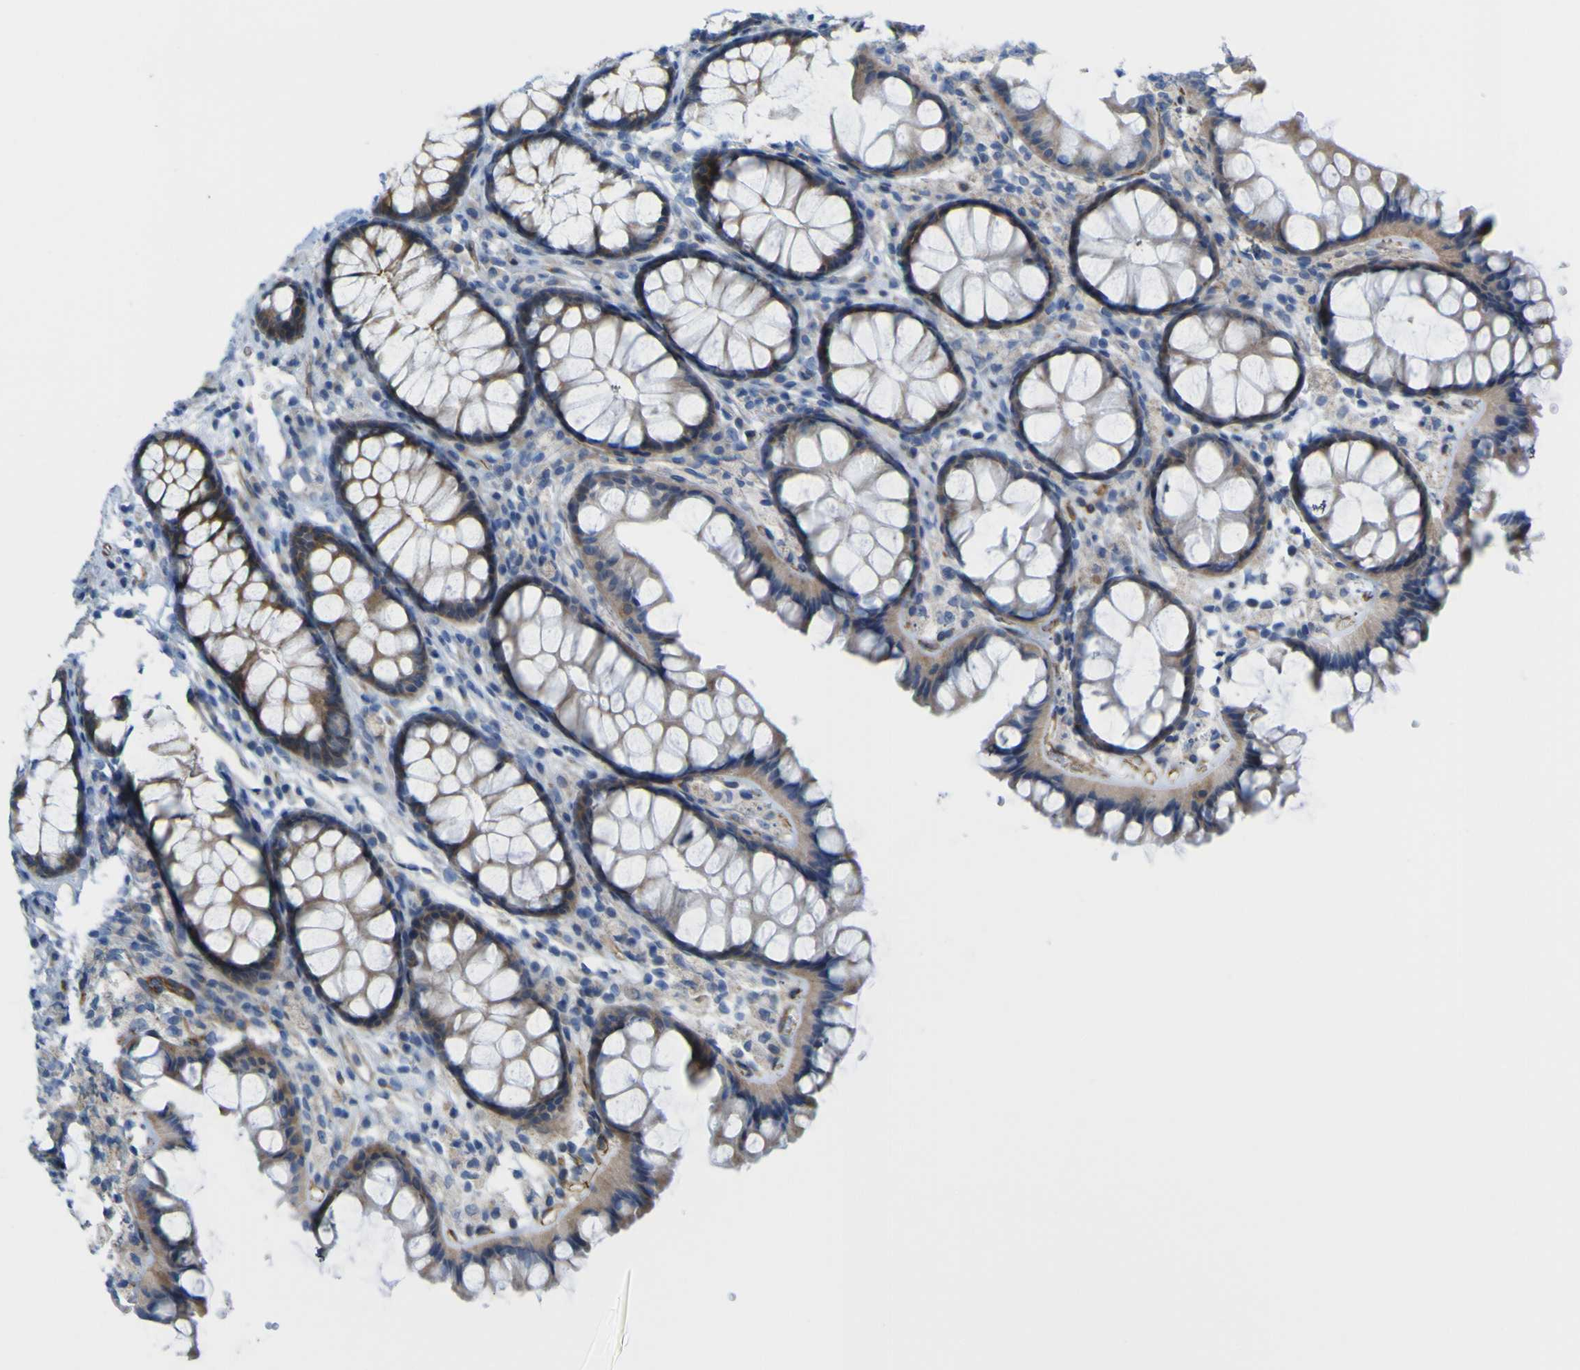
{"staining": {"intensity": "moderate", "quantity": ">75%", "location": "cytoplasmic/membranous"}, "tissue": "colon", "cell_type": "Endothelial cells", "image_type": "normal", "snomed": [{"axis": "morphology", "description": "Normal tissue, NOS"}, {"axis": "topography", "description": "Colon"}], "caption": "Immunohistochemical staining of normal human colon shows >75% levels of moderate cytoplasmic/membranous protein expression in about >75% of endothelial cells.", "gene": "JPH1", "patient": {"sex": "female", "age": 55}}